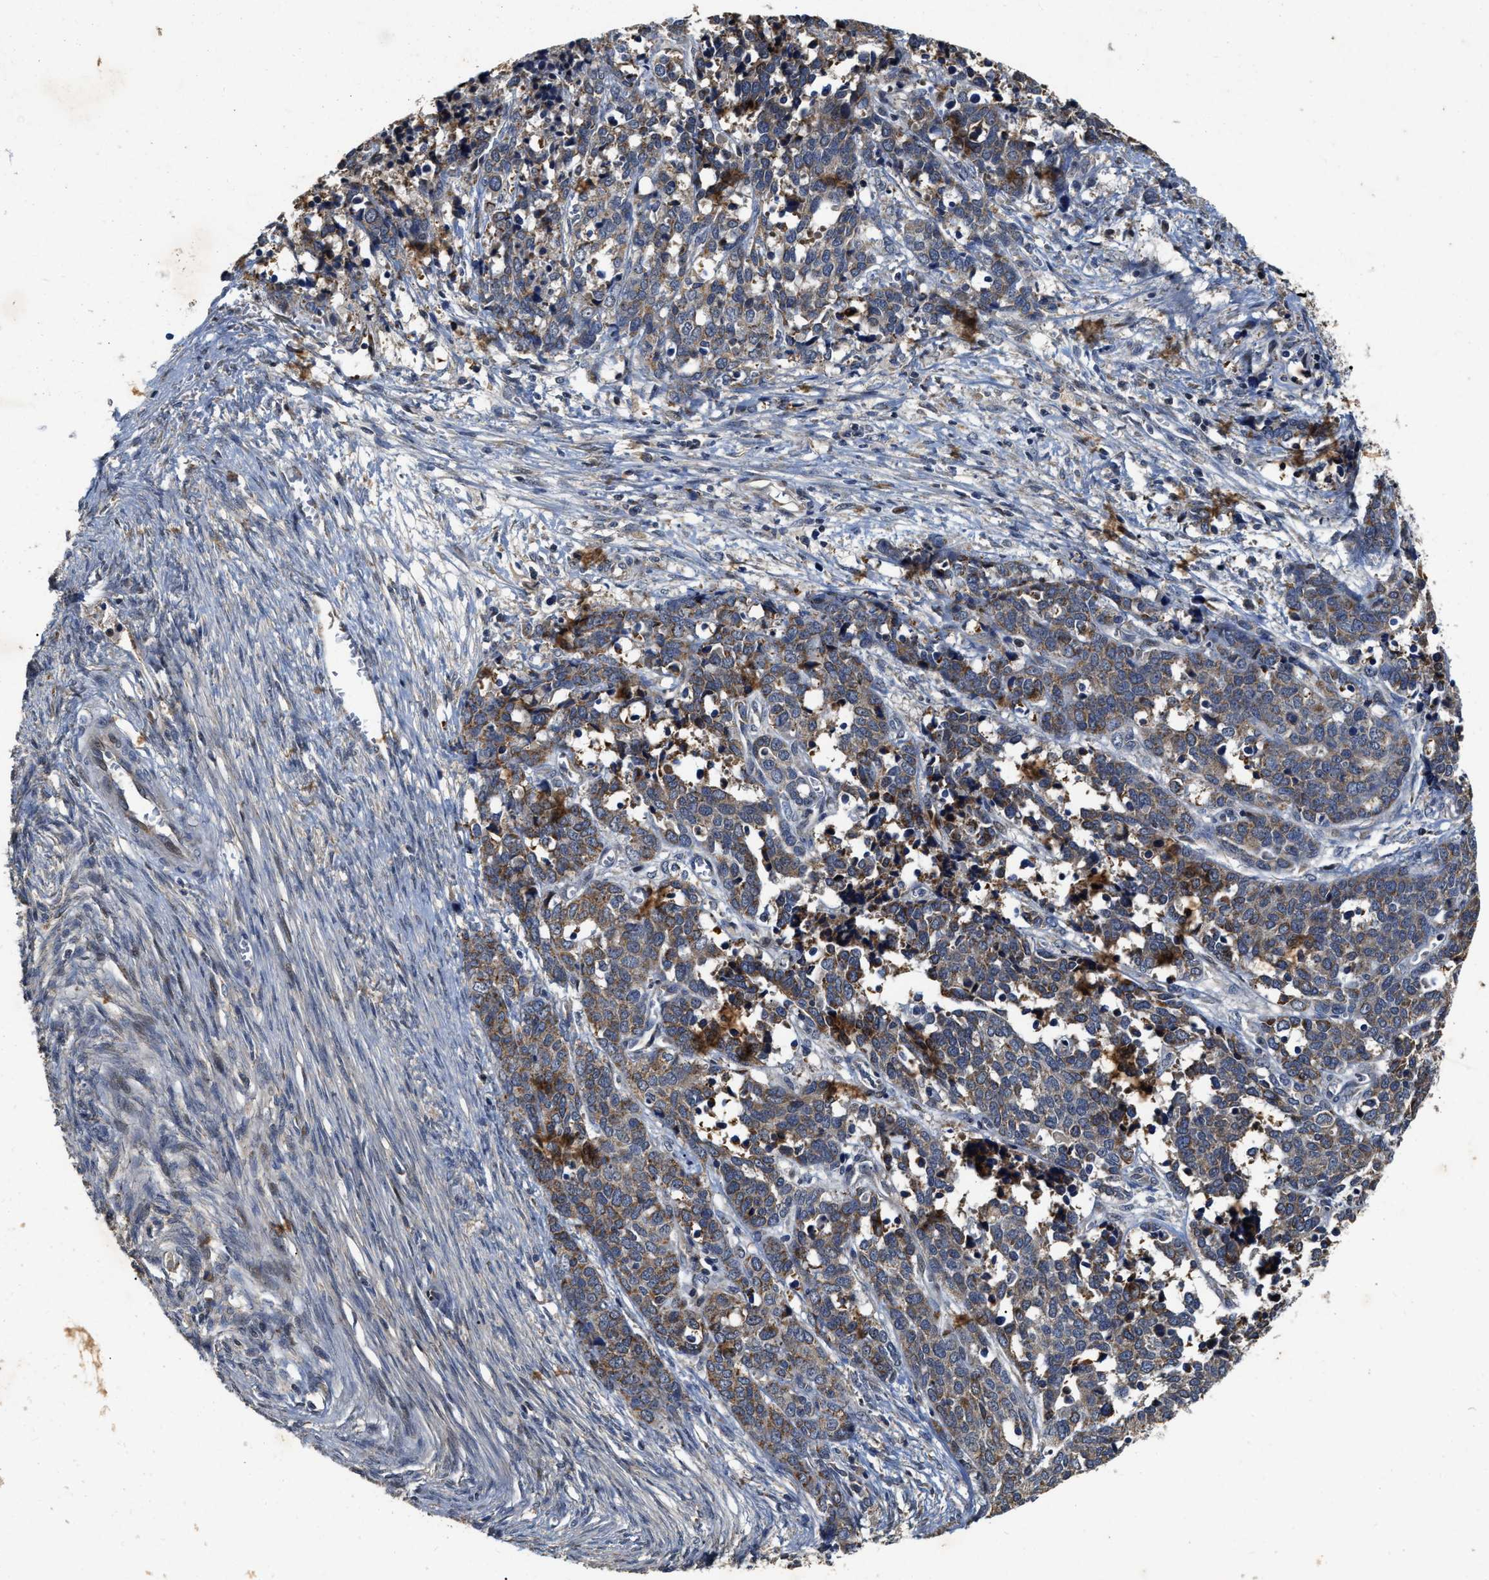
{"staining": {"intensity": "moderate", "quantity": "<25%", "location": "cytoplasmic/membranous"}, "tissue": "ovarian cancer", "cell_type": "Tumor cells", "image_type": "cancer", "snomed": [{"axis": "morphology", "description": "Cystadenocarcinoma, serous, NOS"}, {"axis": "topography", "description": "Ovary"}], "caption": "About <25% of tumor cells in human ovarian serous cystadenocarcinoma show moderate cytoplasmic/membranous protein expression as visualized by brown immunohistochemical staining.", "gene": "SCYL2", "patient": {"sex": "female", "age": 44}}